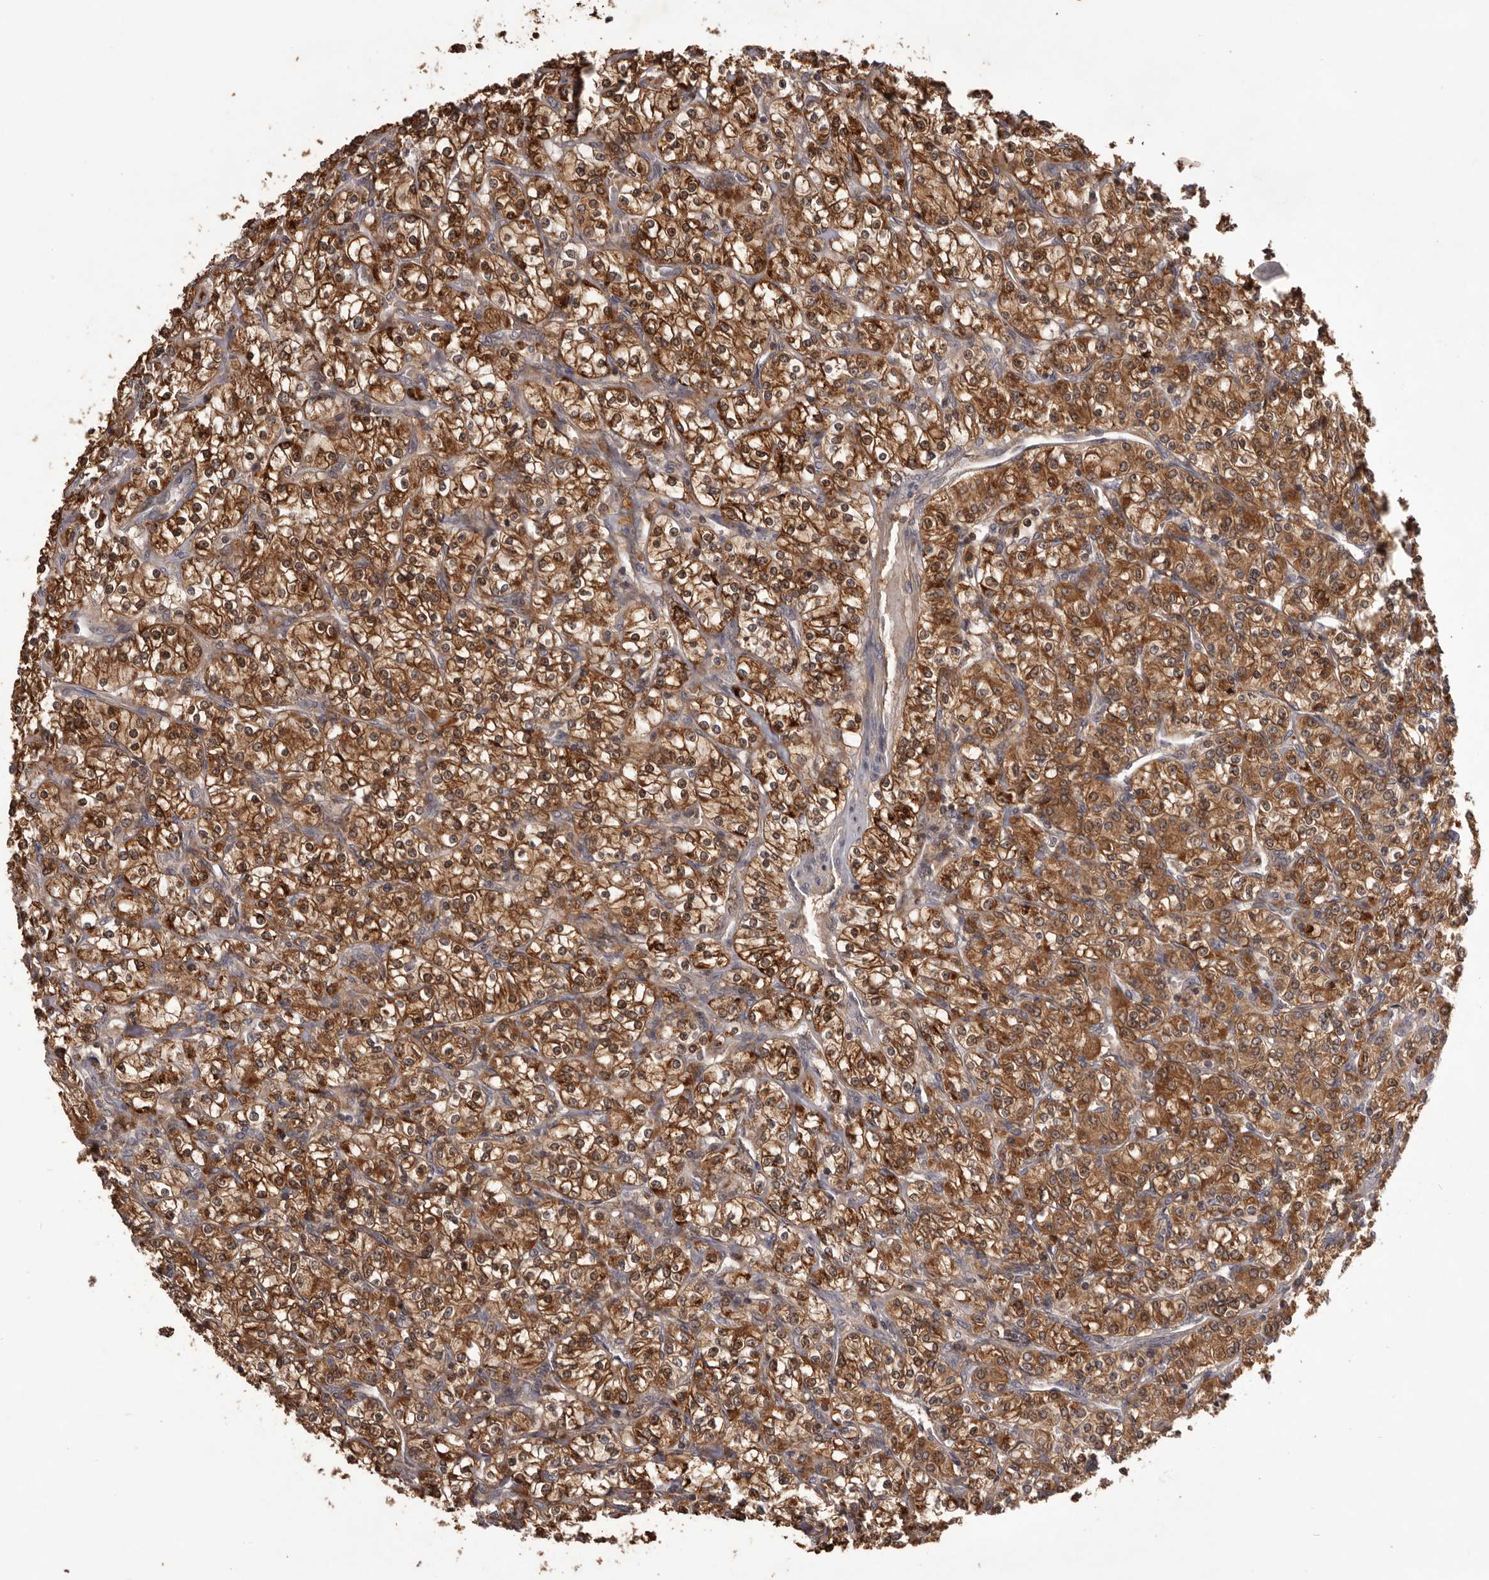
{"staining": {"intensity": "strong", "quantity": ">75%", "location": "cytoplasmic/membranous"}, "tissue": "renal cancer", "cell_type": "Tumor cells", "image_type": "cancer", "snomed": [{"axis": "morphology", "description": "Adenocarcinoma, NOS"}, {"axis": "topography", "description": "Kidney"}], "caption": "The image shows staining of renal cancer, revealing strong cytoplasmic/membranous protein staining (brown color) within tumor cells.", "gene": "GLIPR2", "patient": {"sex": "male", "age": 77}}